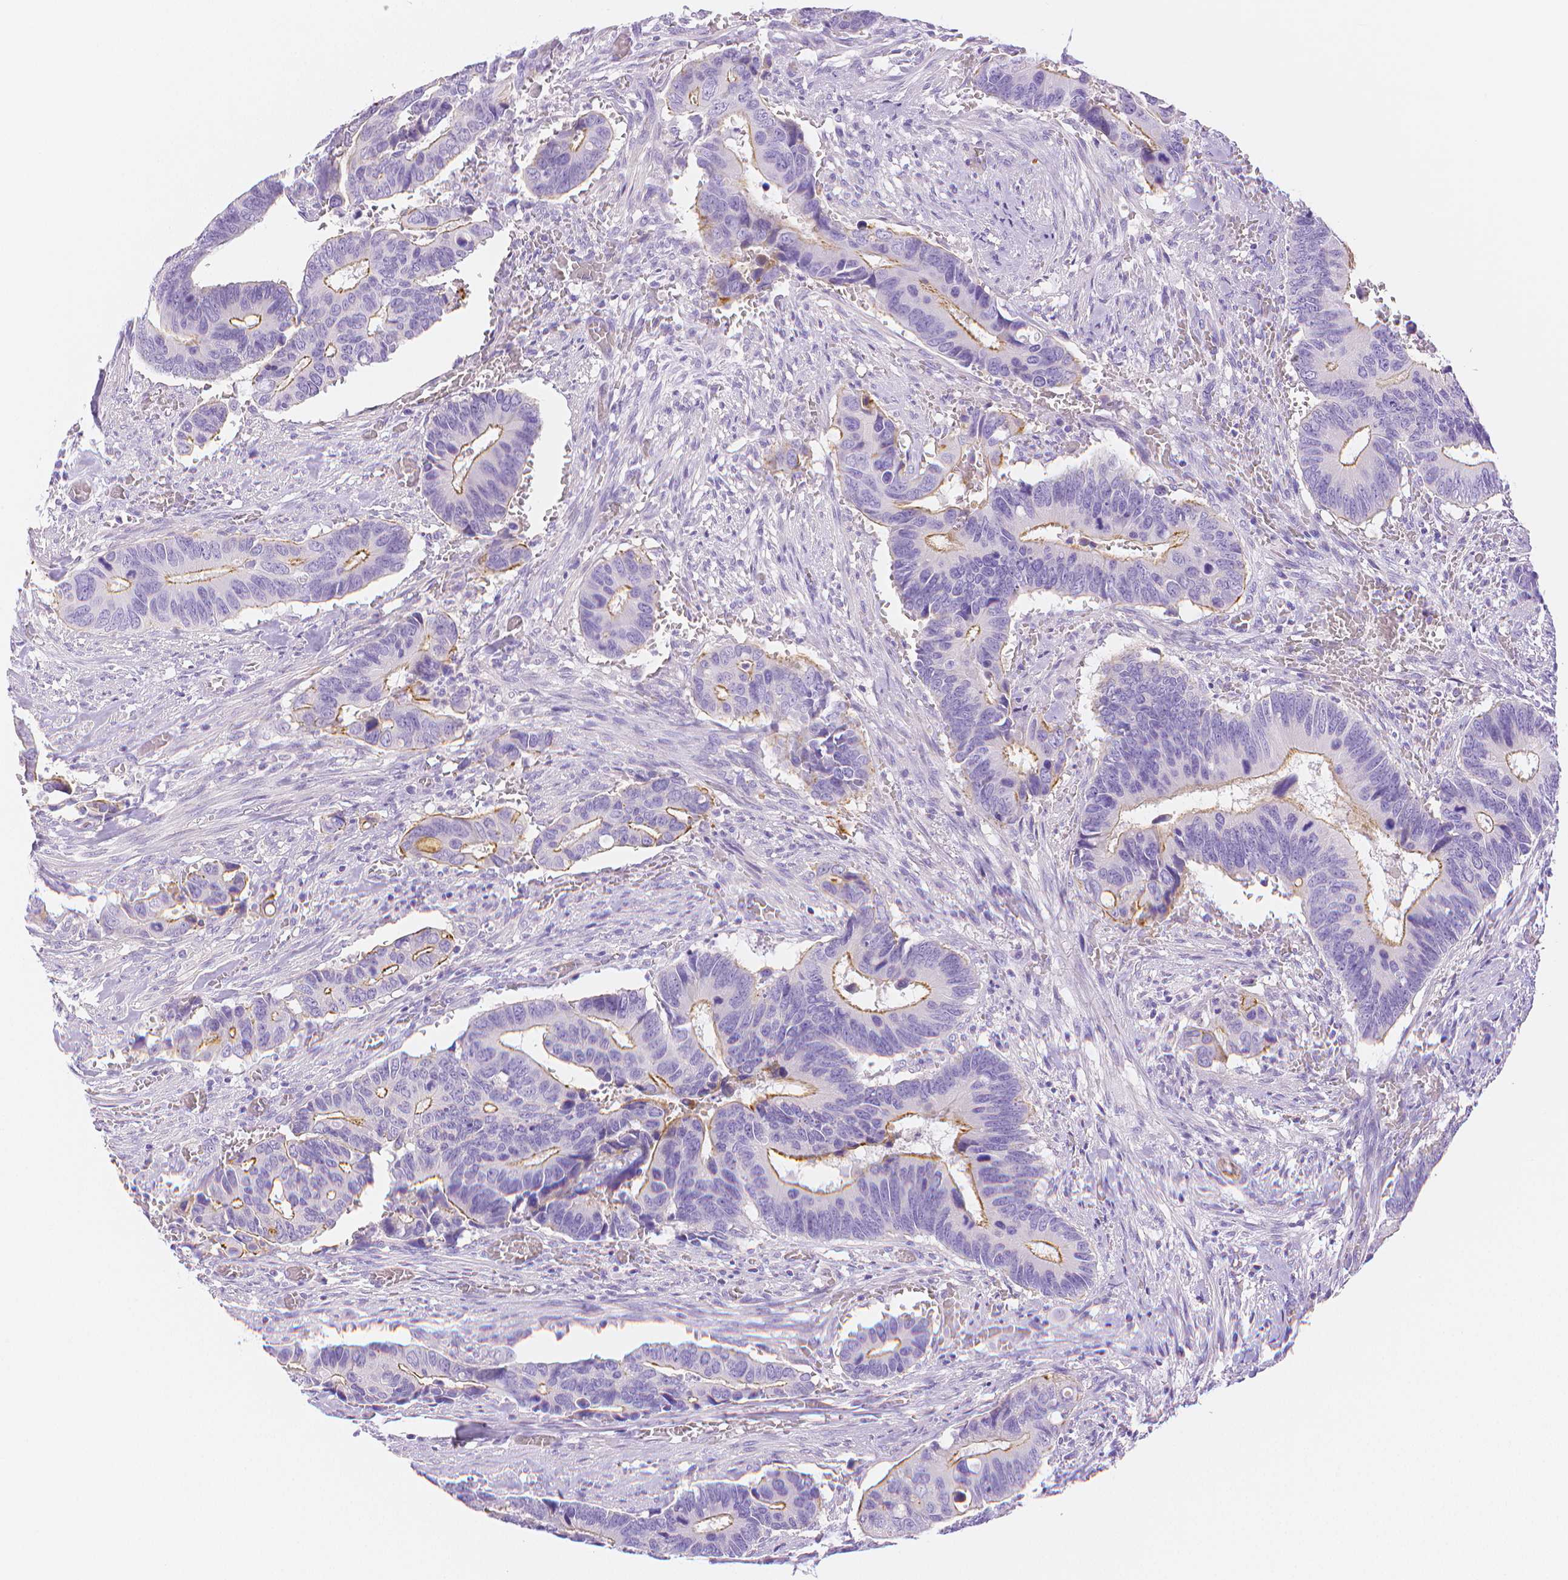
{"staining": {"intensity": "moderate", "quantity": "<25%", "location": "cytoplasmic/membranous"}, "tissue": "colorectal cancer", "cell_type": "Tumor cells", "image_type": "cancer", "snomed": [{"axis": "morphology", "description": "Adenocarcinoma, NOS"}, {"axis": "topography", "description": "Colon"}], "caption": "IHC micrograph of colorectal adenocarcinoma stained for a protein (brown), which exhibits low levels of moderate cytoplasmic/membranous expression in about <25% of tumor cells.", "gene": "SLC27A5", "patient": {"sex": "male", "age": 49}}